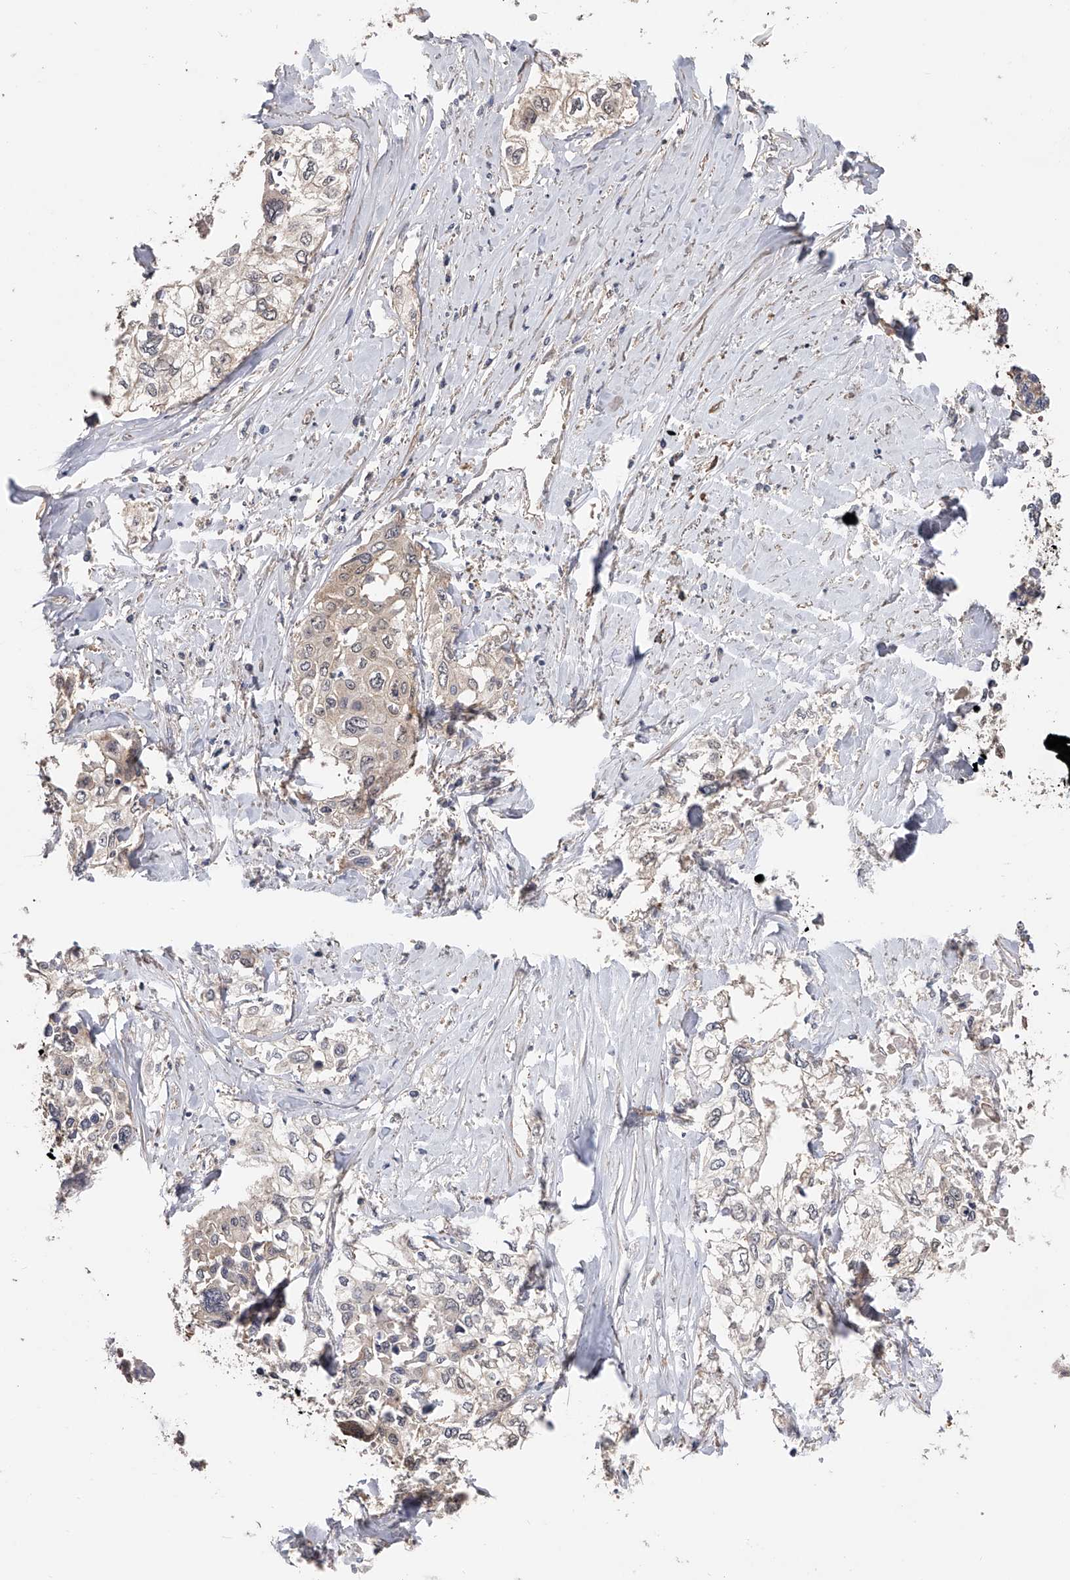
{"staining": {"intensity": "negative", "quantity": "none", "location": "none"}, "tissue": "cervical cancer", "cell_type": "Tumor cells", "image_type": "cancer", "snomed": [{"axis": "morphology", "description": "Squamous cell carcinoma, NOS"}, {"axis": "topography", "description": "Cervix"}], "caption": "This is a photomicrograph of immunohistochemistry staining of cervical cancer, which shows no staining in tumor cells.", "gene": "CFAP298", "patient": {"sex": "female", "age": 31}}